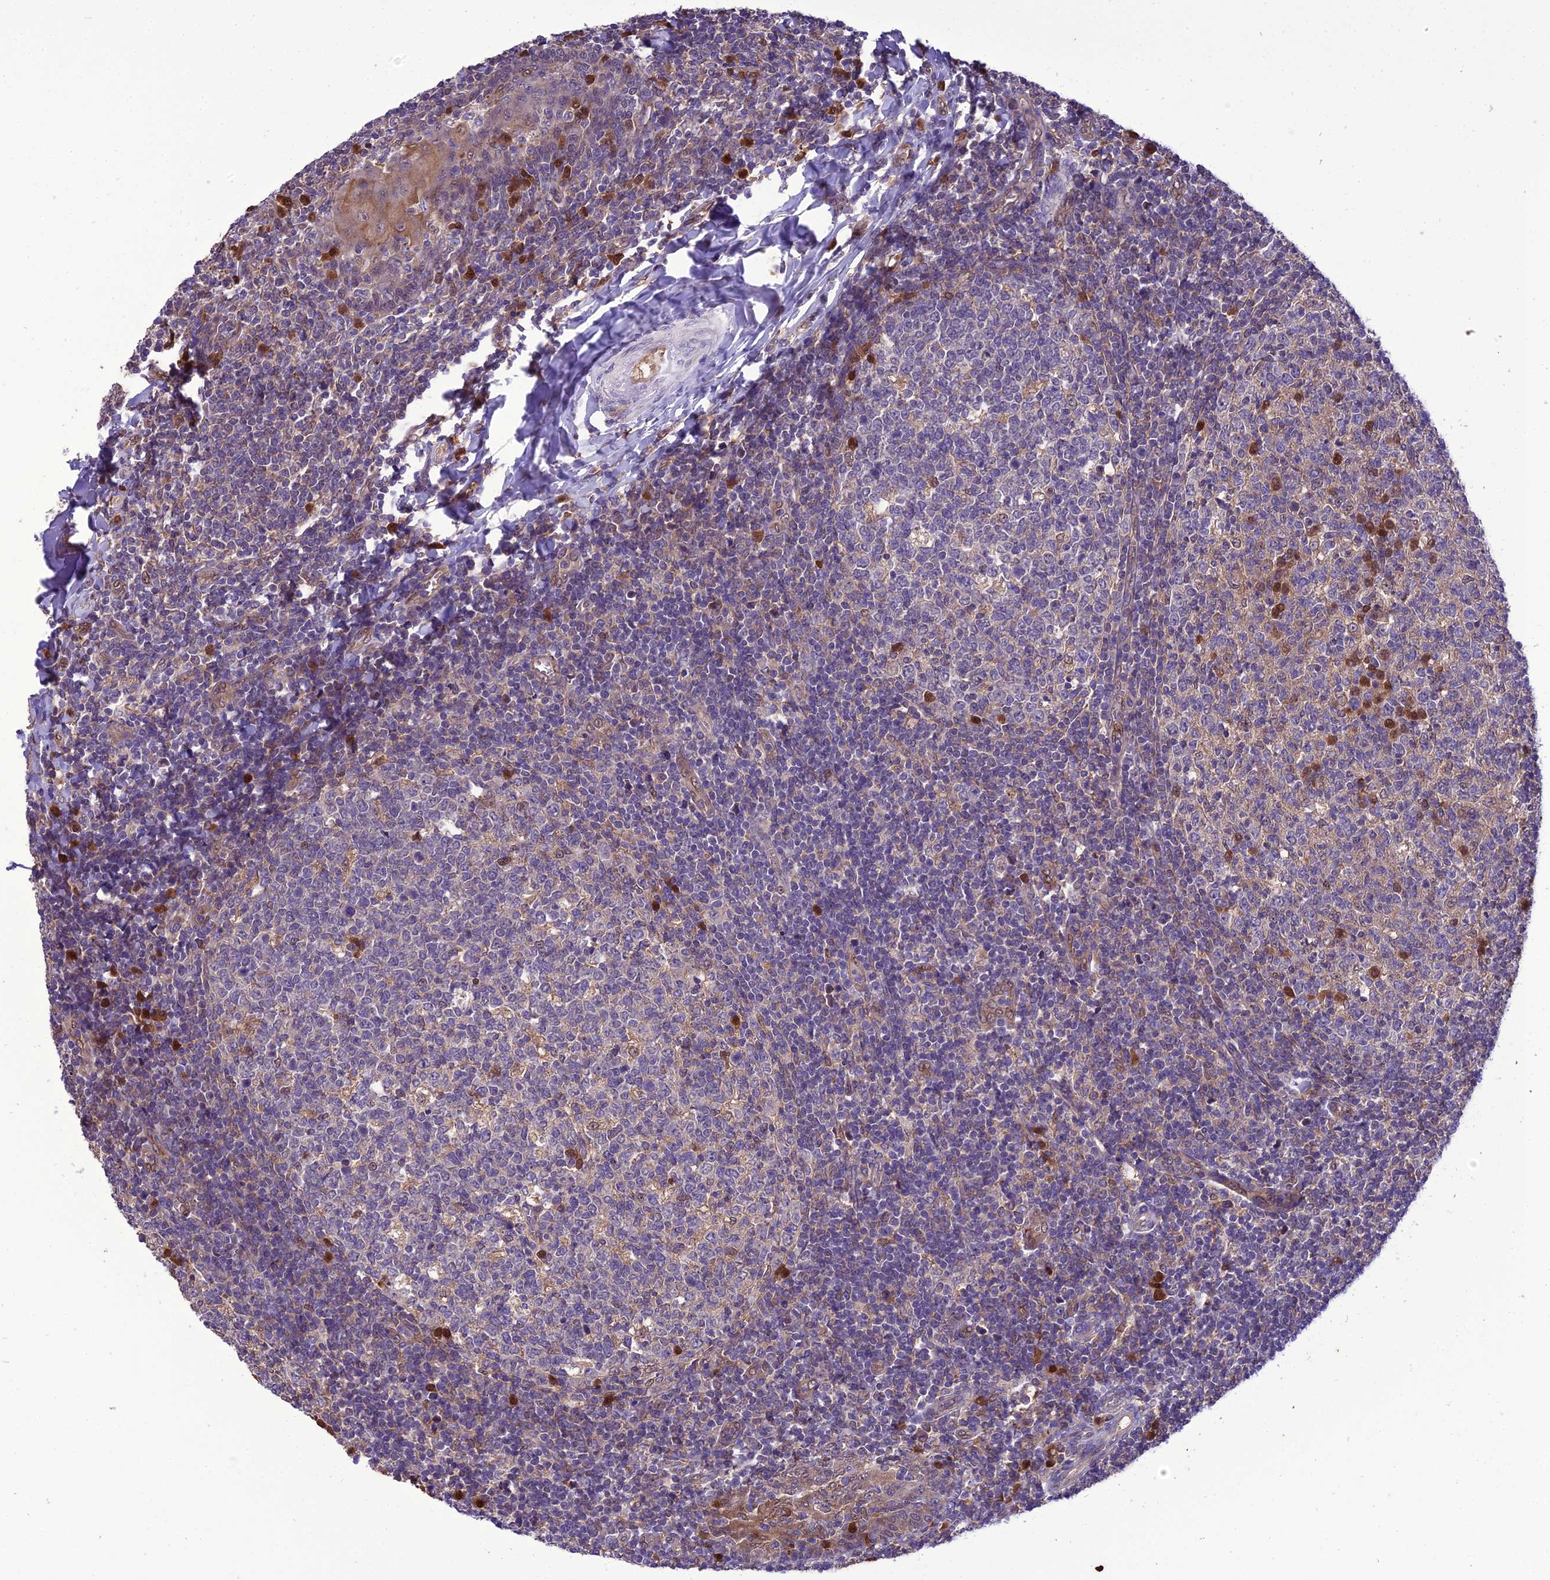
{"staining": {"intensity": "moderate", "quantity": "<25%", "location": "cytoplasmic/membranous,nuclear"}, "tissue": "tonsil", "cell_type": "Germinal center cells", "image_type": "normal", "snomed": [{"axis": "morphology", "description": "Normal tissue, NOS"}, {"axis": "topography", "description": "Tonsil"}], "caption": "Human tonsil stained for a protein (brown) shows moderate cytoplasmic/membranous,nuclear positive positivity in approximately <25% of germinal center cells.", "gene": "BORCS6", "patient": {"sex": "female", "age": 19}}